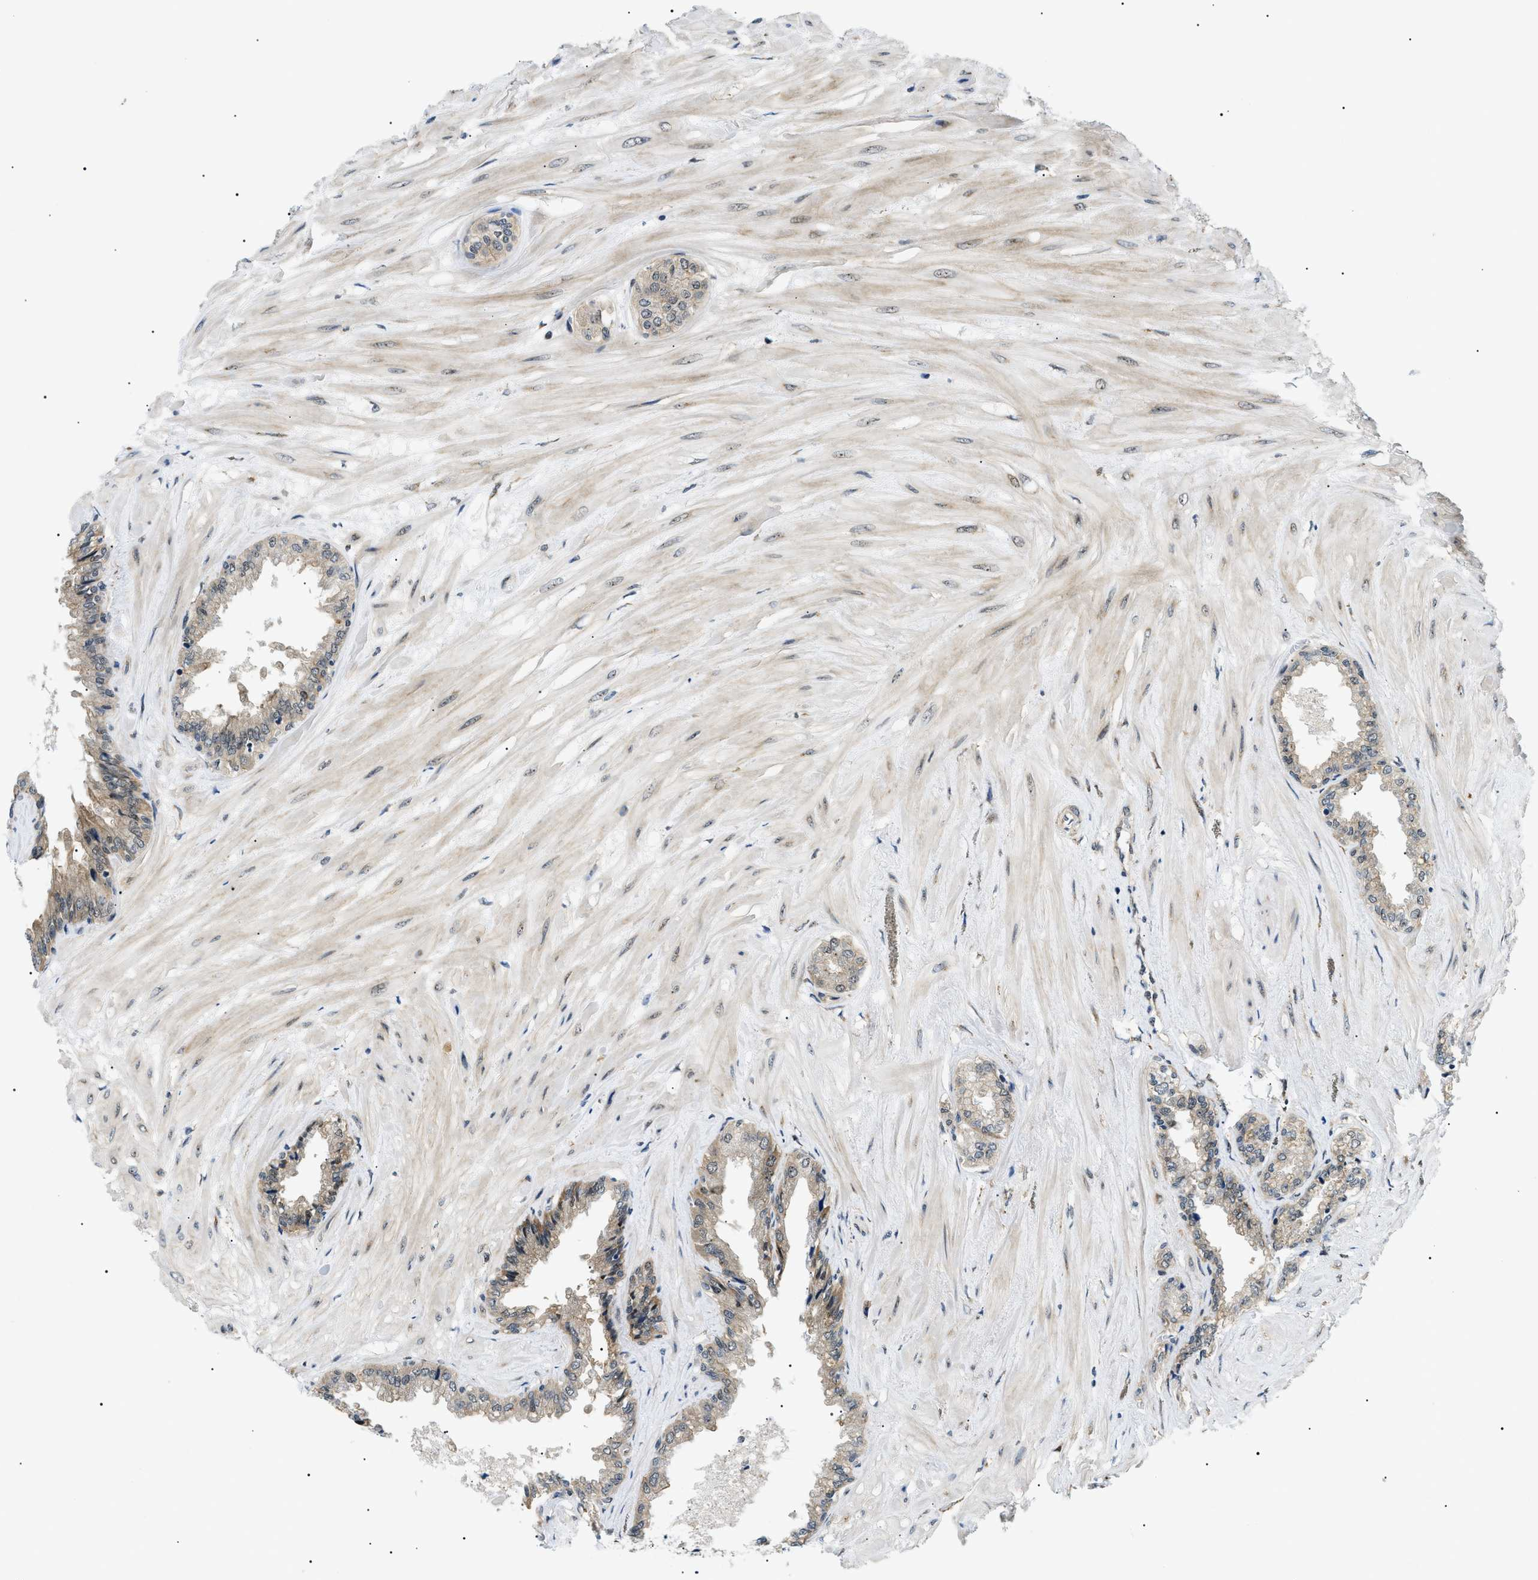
{"staining": {"intensity": "strong", "quantity": "25%-75%", "location": "cytoplasmic/membranous,nuclear"}, "tissue": "seminal vesicle", "cell_type": "Glandular cells", "image_type": "normal", "snomed": [{"axis": "morphology", "description": "Normal tissue, NOS"}, {"axis": "topography", "description": "Seminal veicle"}], "caption": "Immunohistochemical staining of benign human seminal vesicle displays strong cytoplasmic/membranous,nuclear protein expression in about 25%-75% of glandular cells.", "gene": "CWC25", "patient": {"sex": "male", "age": 46}}